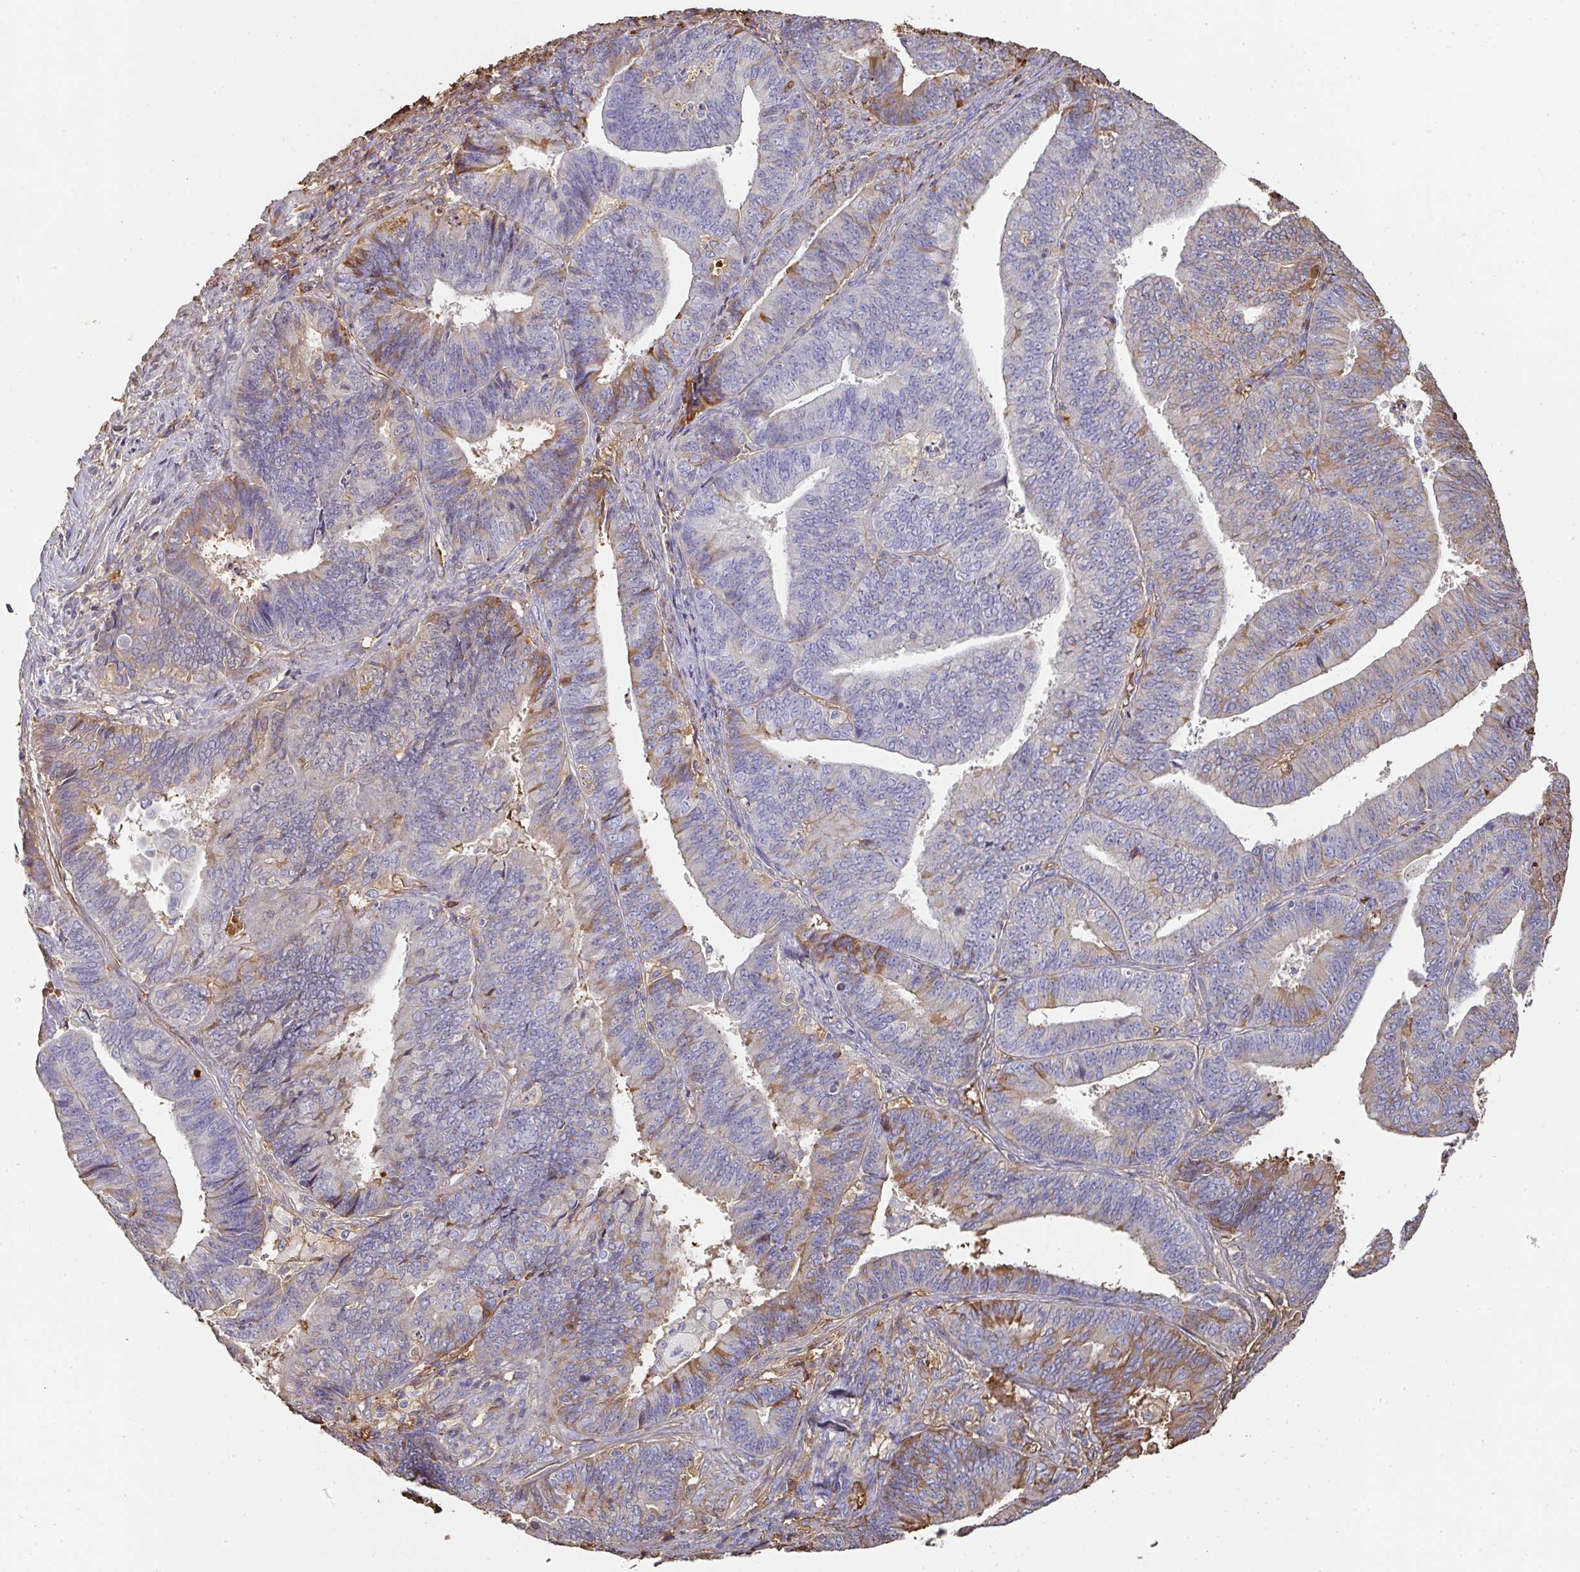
{"staining": {"intensity": "weak", "quantity": "<25%", "location": "cytoplasmic/membranous"}, "tissue": "endometrial cancer", "cell_type": "Tumor cells", "image_type": "cancer", "snomed": [{"axis": "morphology", "description": "Adenocarcinoma, NOS"}, {"axis": "topography", "description": "Endometrium"}], "caption": "Tumor cells are negative for brown protein staining in adenocarcinoma (endometrial). (DAB immunohistochemistry (IHC) with hematoxylin counter stain).", "gene": "ALB", "patient": {"sex": "female", "age": 73}}